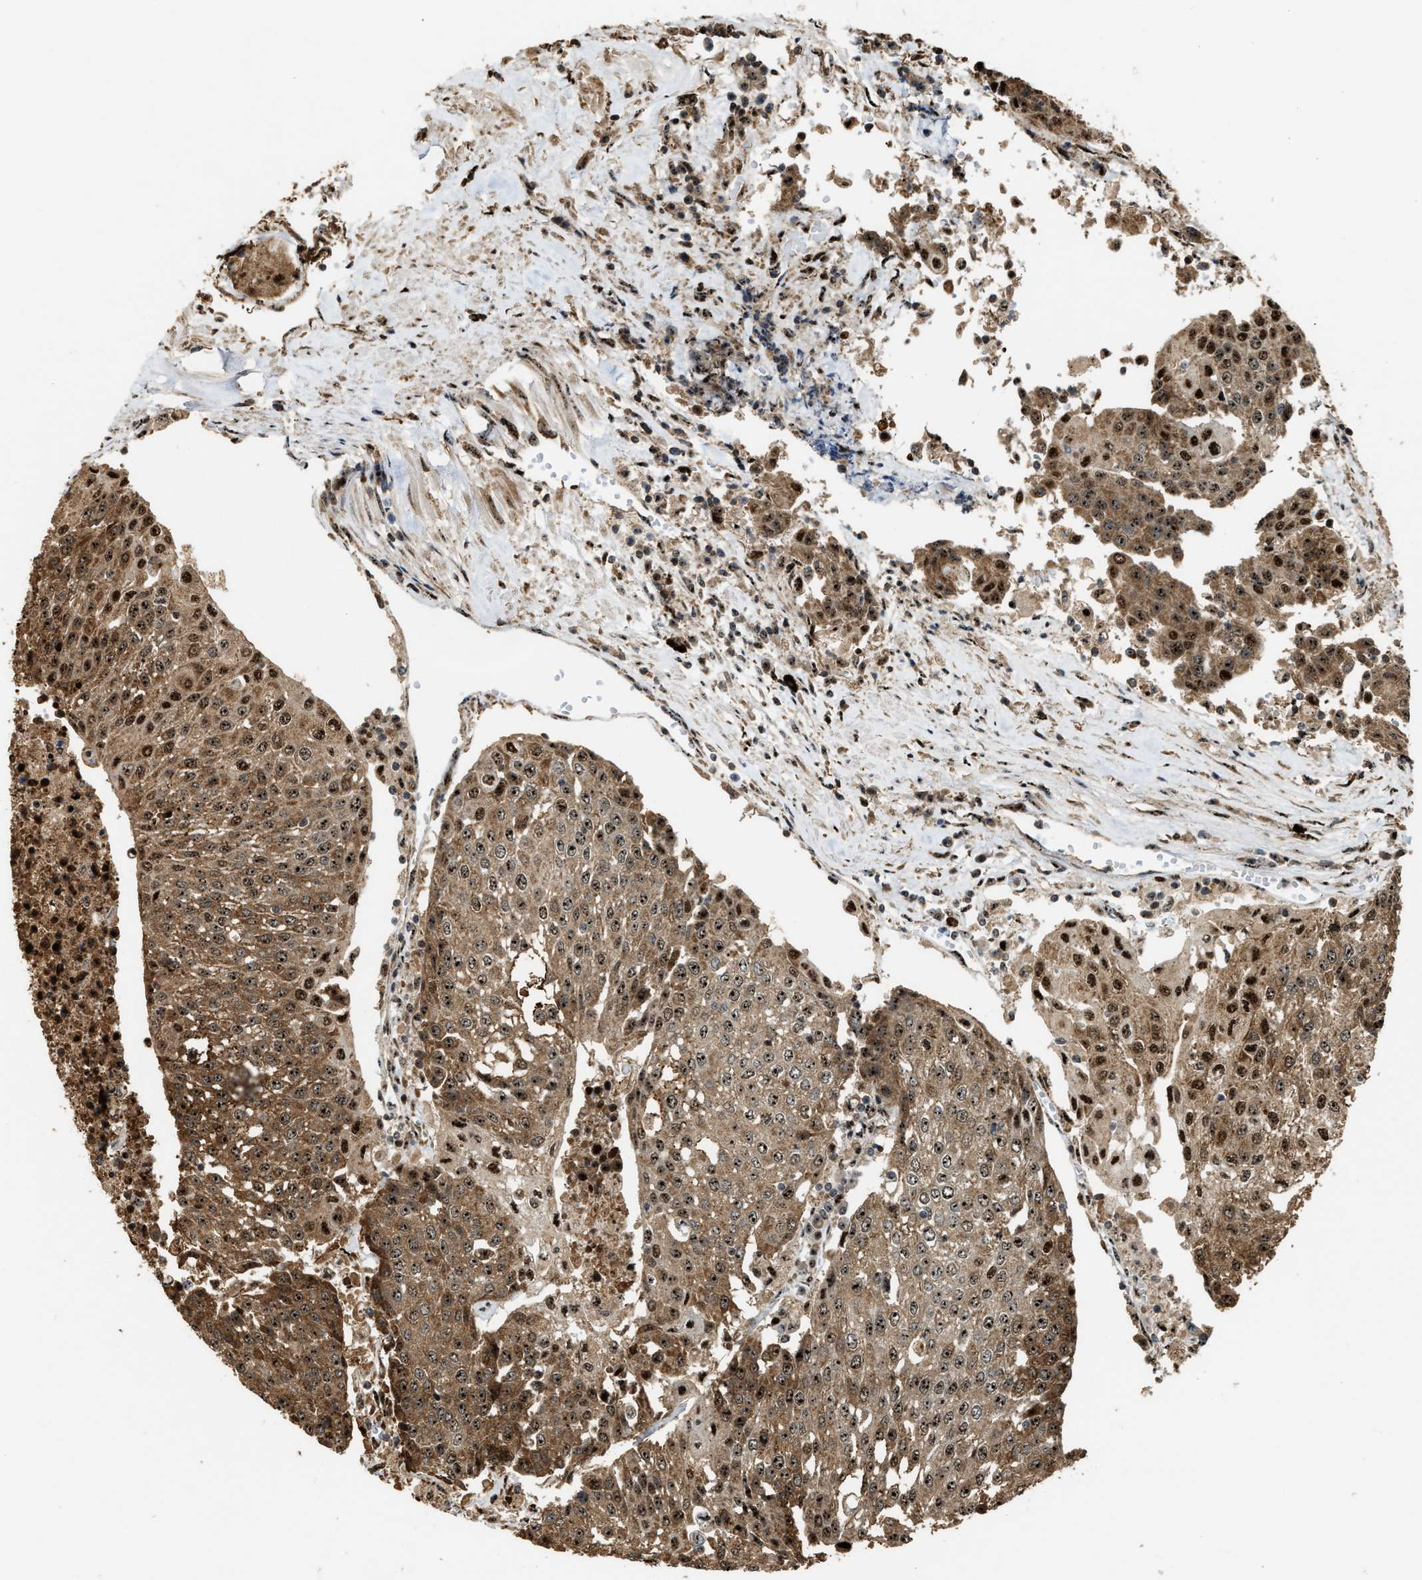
{"staining": {"intensity": "strong", "quantity": ">75%", "location": "cytoplasmic/membranous,nuclear"}, "tissue": "urothelial cancer", "cell_type": "Tumor cells", "image_type": "cancer", "snomed": [{"axis": "morphology", "description": "Urothelial carcinoma, High grade"}, {"axis": "topography", "description": "Urinary bladder"}], "caption": "A brown stain shows strong cytoplasmic/membranous and nuclear positivity of a protein in urothelial cancer tumor cells.", "gene": "ZNF687", "patient": {"sex": "female", "age": 85}}